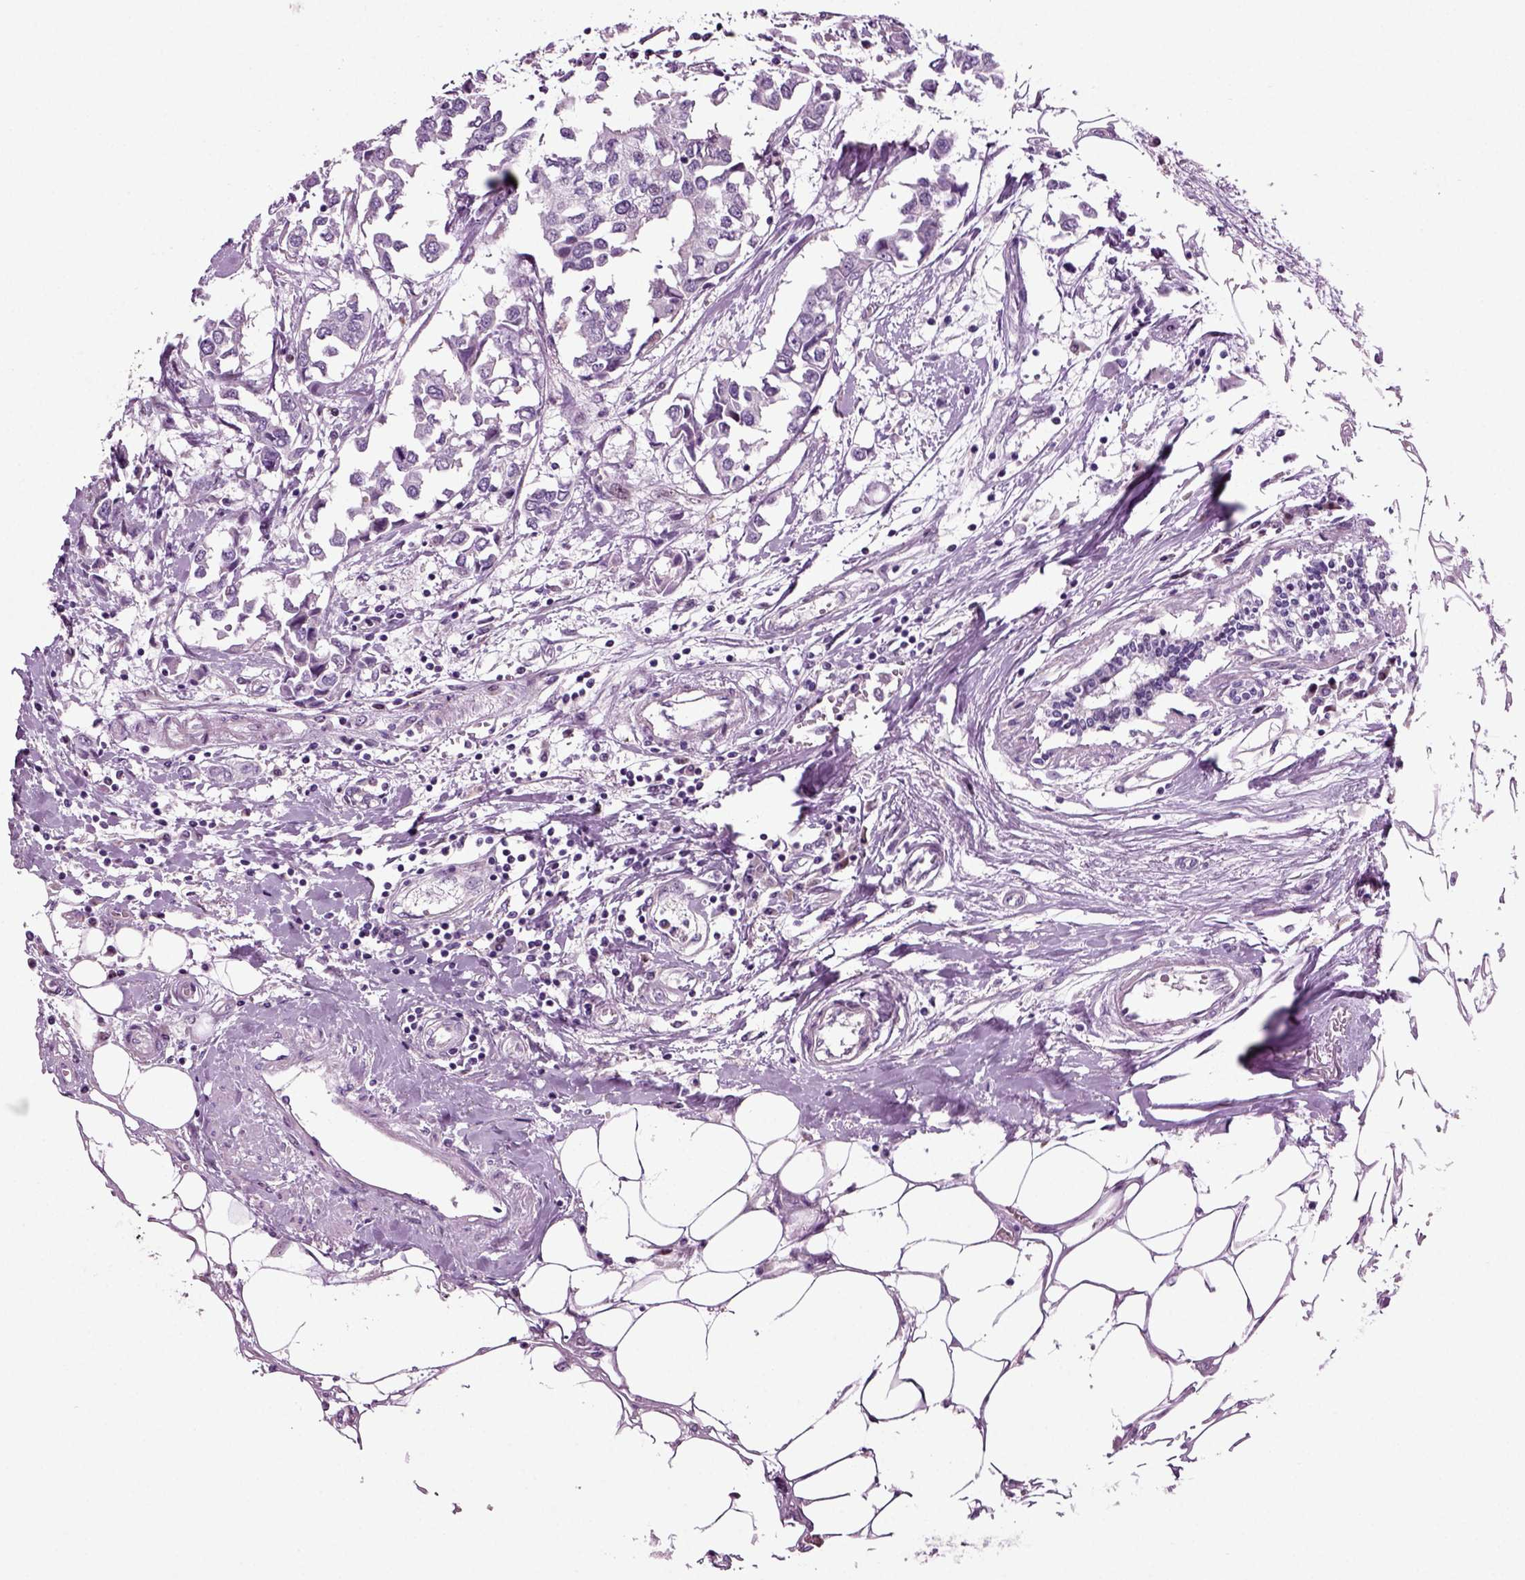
{"staining": {"intensity": "negative", "quantity": "none", "location": "none"}, "tissue": "breast cancer", "cell_type": "Tumor cells", "image_type": "cancer", "snomed": [{"axis": "morphology", "description": "Duct carcinoma"}, {"axis": "topography", "description": "Breast"}], "caption": "A high-resolution histopathology image shows immunohistochemistry (IHC) staining of infiltrating ductal carcinoma (breast), which shows no significant positivity in tumor cells.", "gene": "ARID3A", "patient": {"sex": "female", "age": 83}}